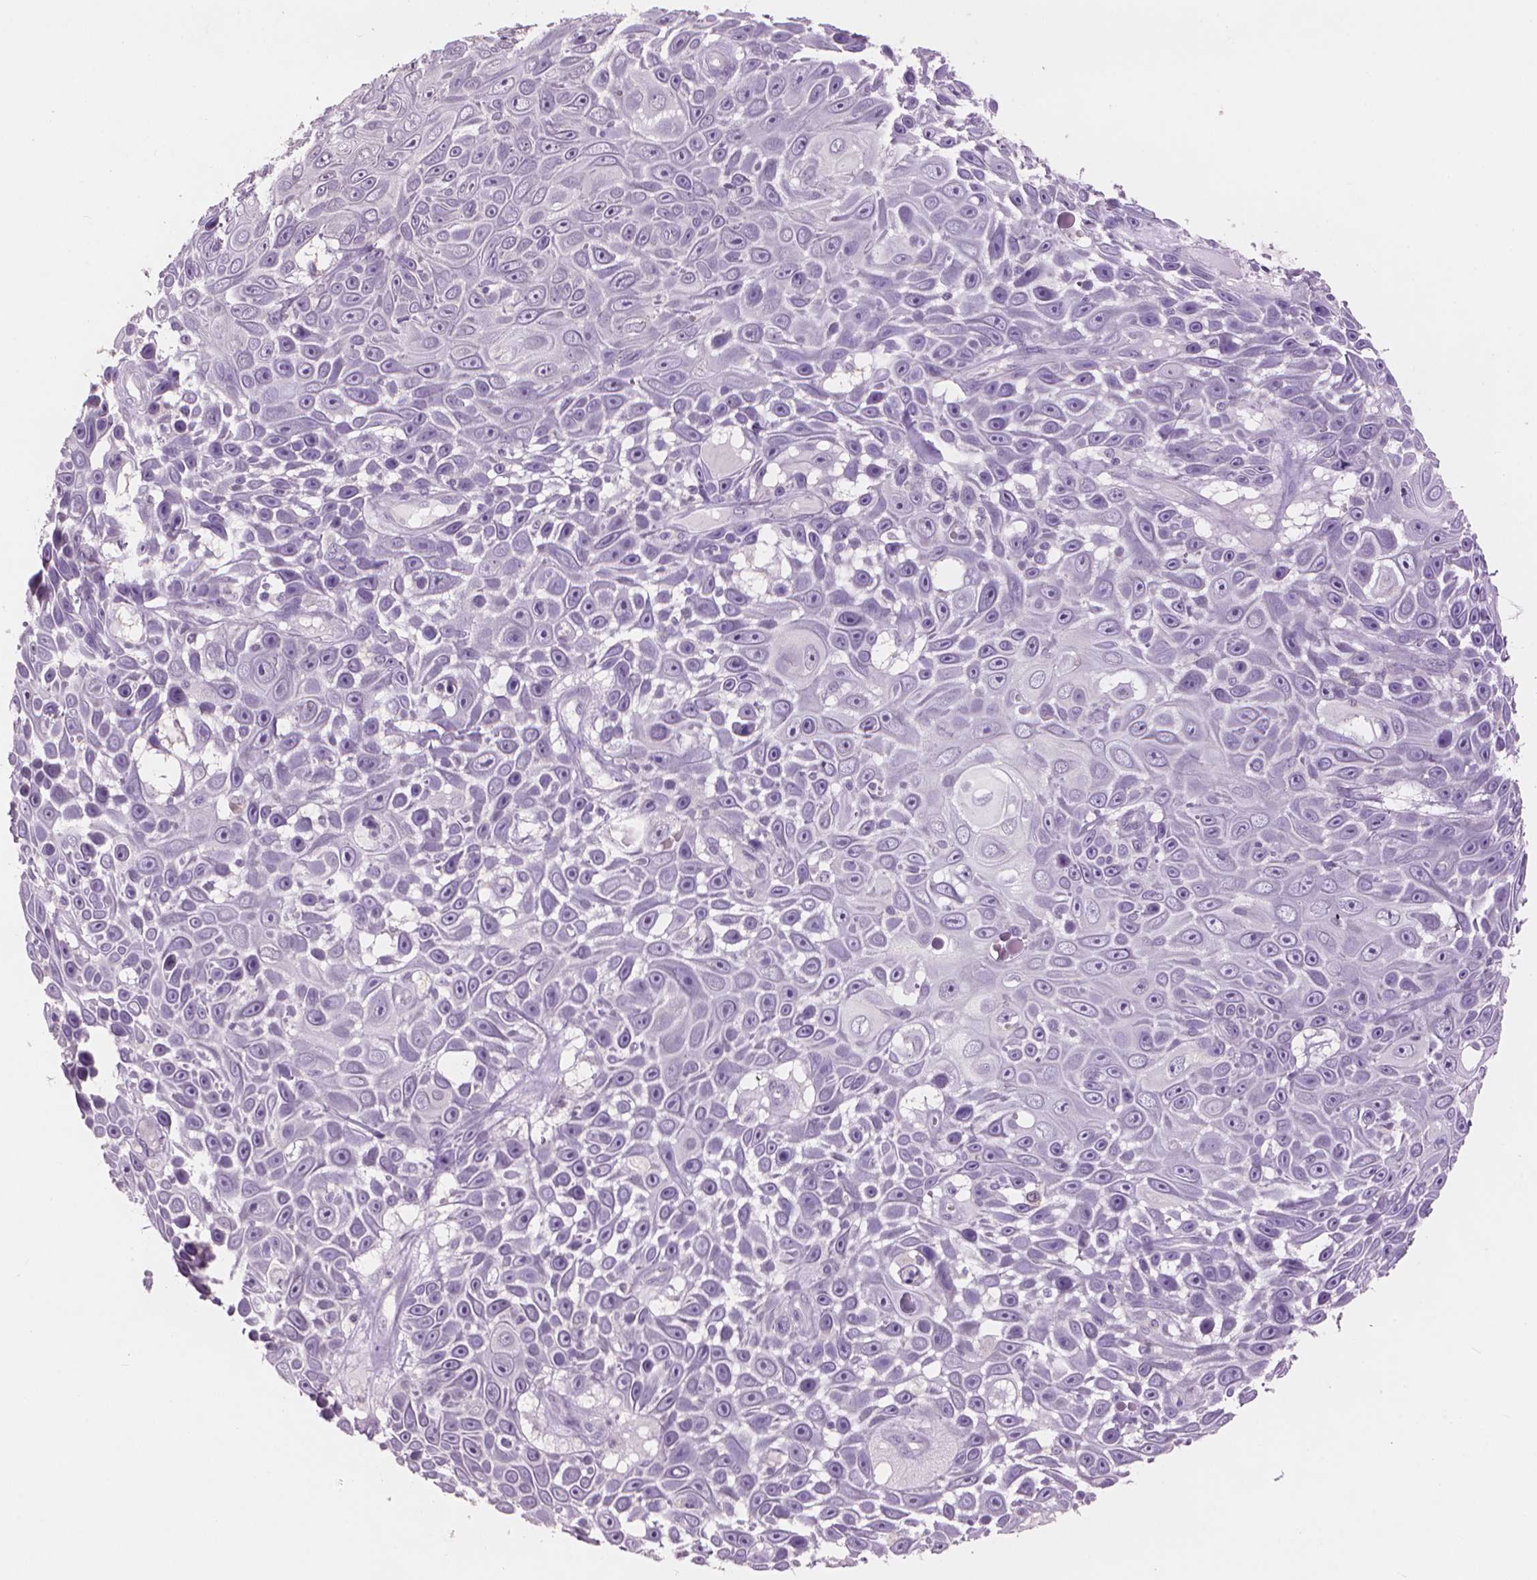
{"staining": {"intensity": "negative", "quantity": "none", "location": "none"}, "tissue": "skin cancer", "cell_type": "Tumor cells", "image_type": "cancer", "snomed": [{"axis": "morphology", "description": "Squamous cell carcinoma, NOS"}, {"axis": "topography", "description": "Skin"}], "caption": "This photomicrograph is of skin cancer stained with IHC to label a protein in brown with the nuclei are counter-stained blue. There is no staining in tumor cells. (Brightfield microscopy of DAB (3,3'-diaminobenzidine) IHC at high magnification).", "gene": "ENO2", "patient": {"sex": "male", "age": 82}}